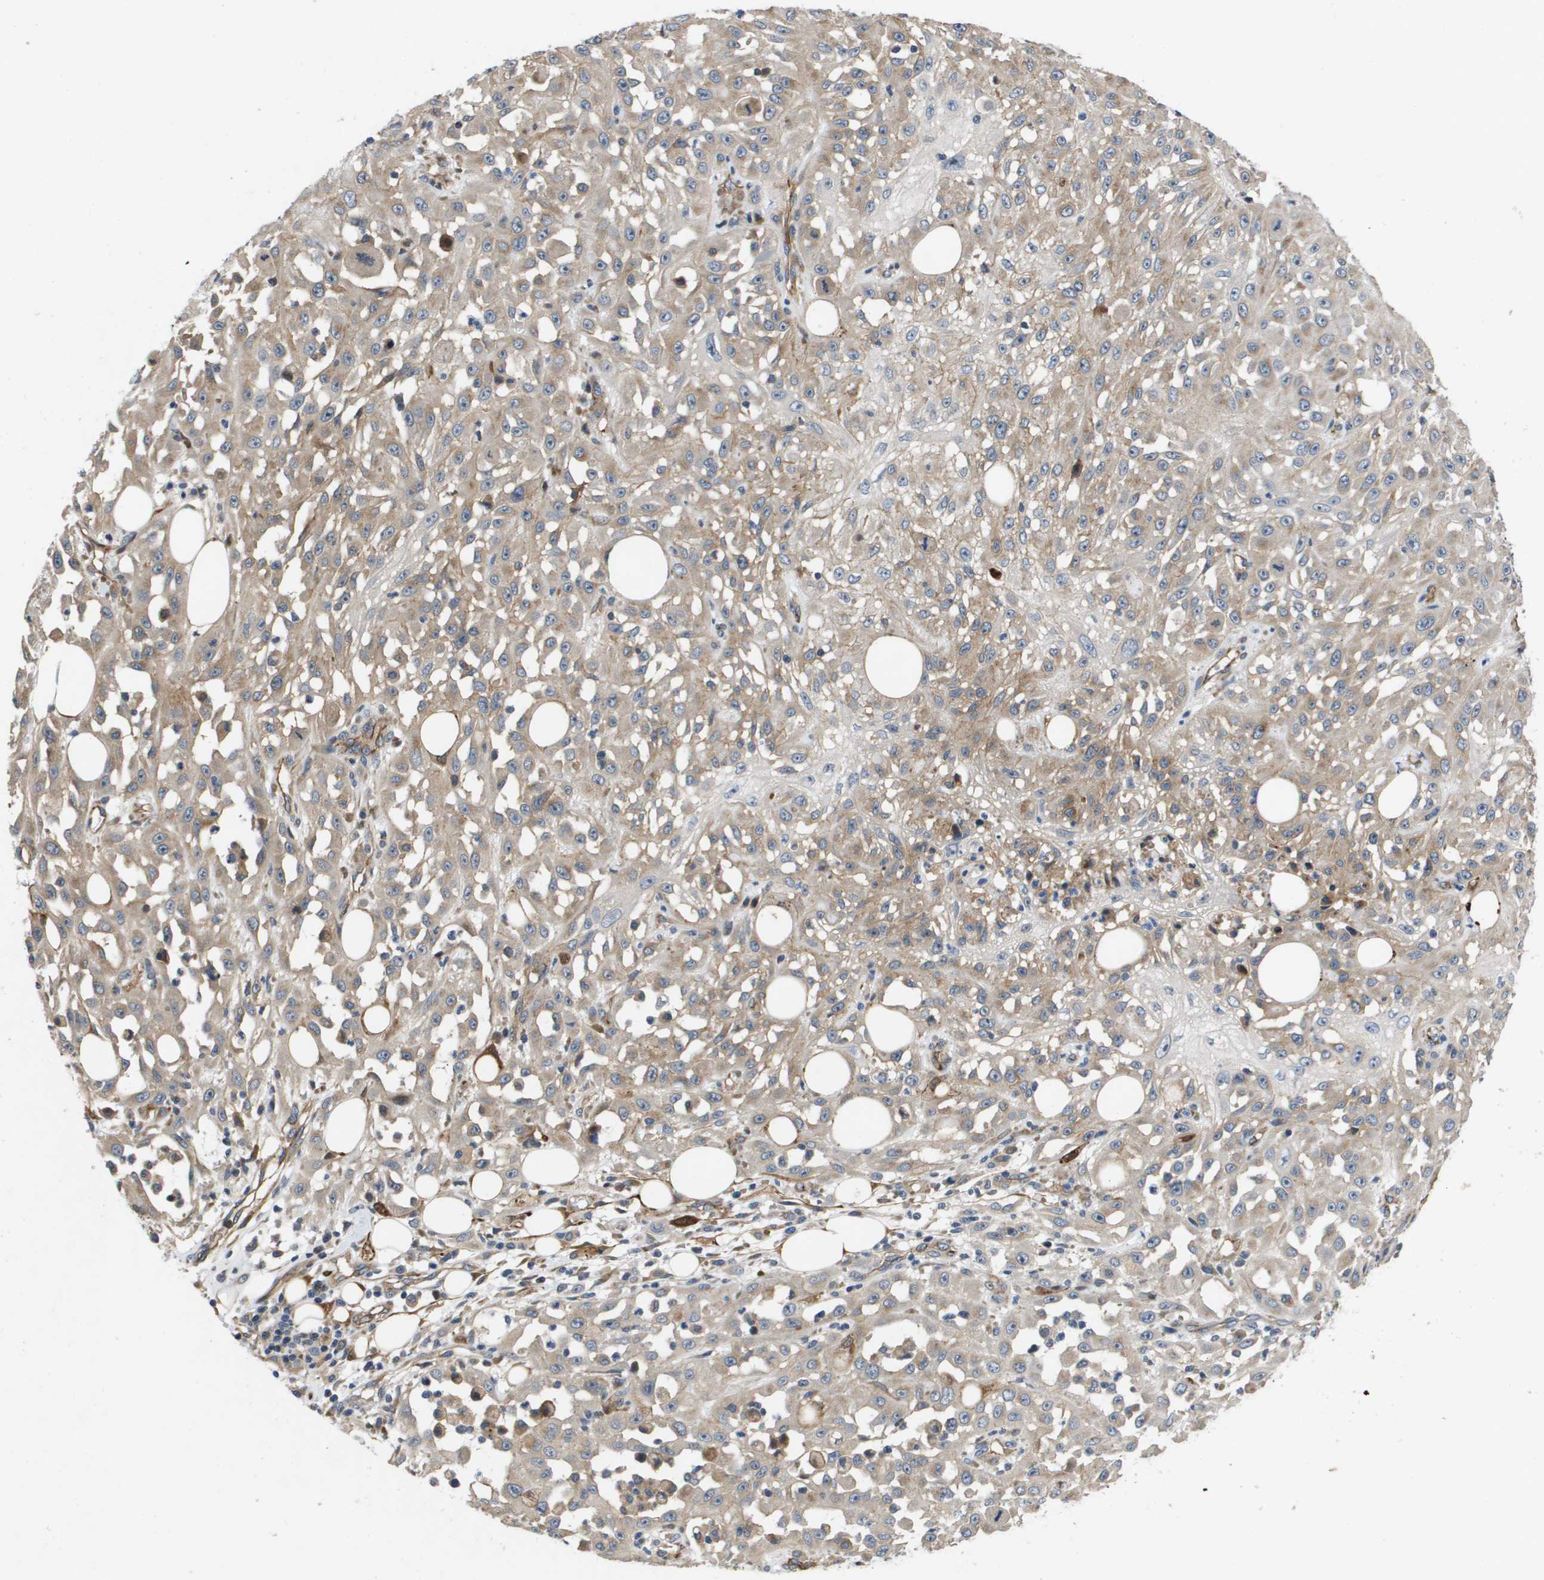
{"staining": {"intensity": "weak", "quantity": ">75%", "location": "cytoplasmic/membranous"}, "tissue": "skin cancer", "cell_type": "Tumor cells", "image_type": "cancer", "snomed": [{"axis": "morphology", "description": "Squamous cell carcinoma, NOS"}, {"axis": "morphology", "description": "Squamous cell carcinoma, metastatic, NOS"}, {"axis": "topography", "description": "Skin"}, {"axis": "topography", "description": "Lymph node"}], "caption": "Protein staining displays weak cytoplasmic/membranous staining in about >75% of tumor cells in squamous cell carcinoma (skin). Immunohistochemistry (ihc) stains the protein in brown and the nuclei are stained blue.", "gene": "ENTPD2", "patient": {"sex": "male", "age": 75}}